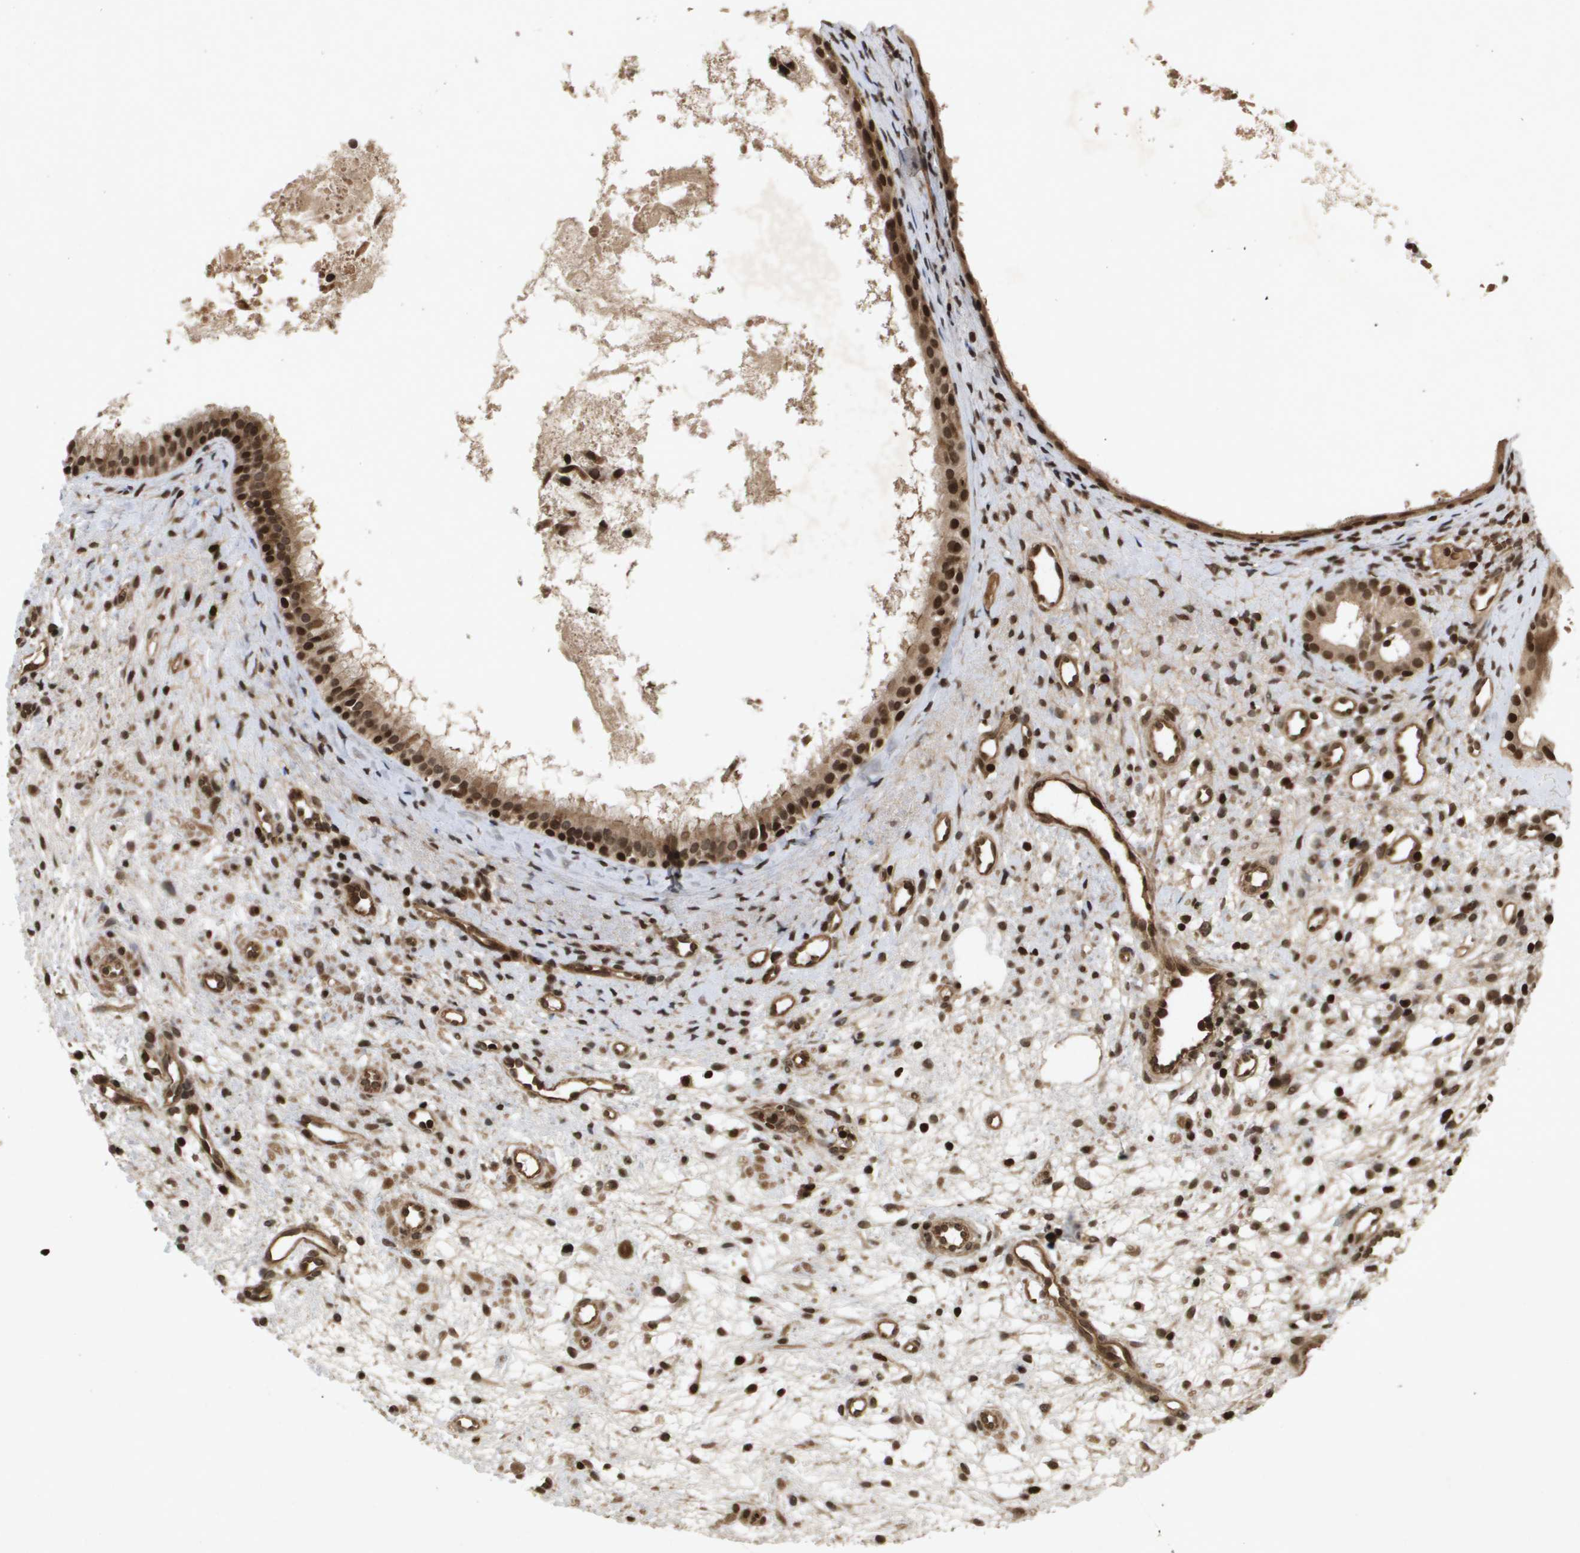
{"staining": {"intensity": "strong", "quantity": ">75%", "location": "cytoplasmic/membranous,nuclear"}, "tissue": "nasopharynx", "cell_type": "Respiratory epithelial cells", "image_type": "normal", "snomed": [{"axis": "morphology", "description": "Normal tissue, NOS"}, {"axis": "topography", "description": "Nasopharynx"}], "caption": "Strong cytoplasmic/membranous,nuclear expression is appreciated in approximately >75% of respiratory epithelial cells in normal nasopharynx.", "gene": "HSPA6", "patient": {"sex": "male", "age": 22}}